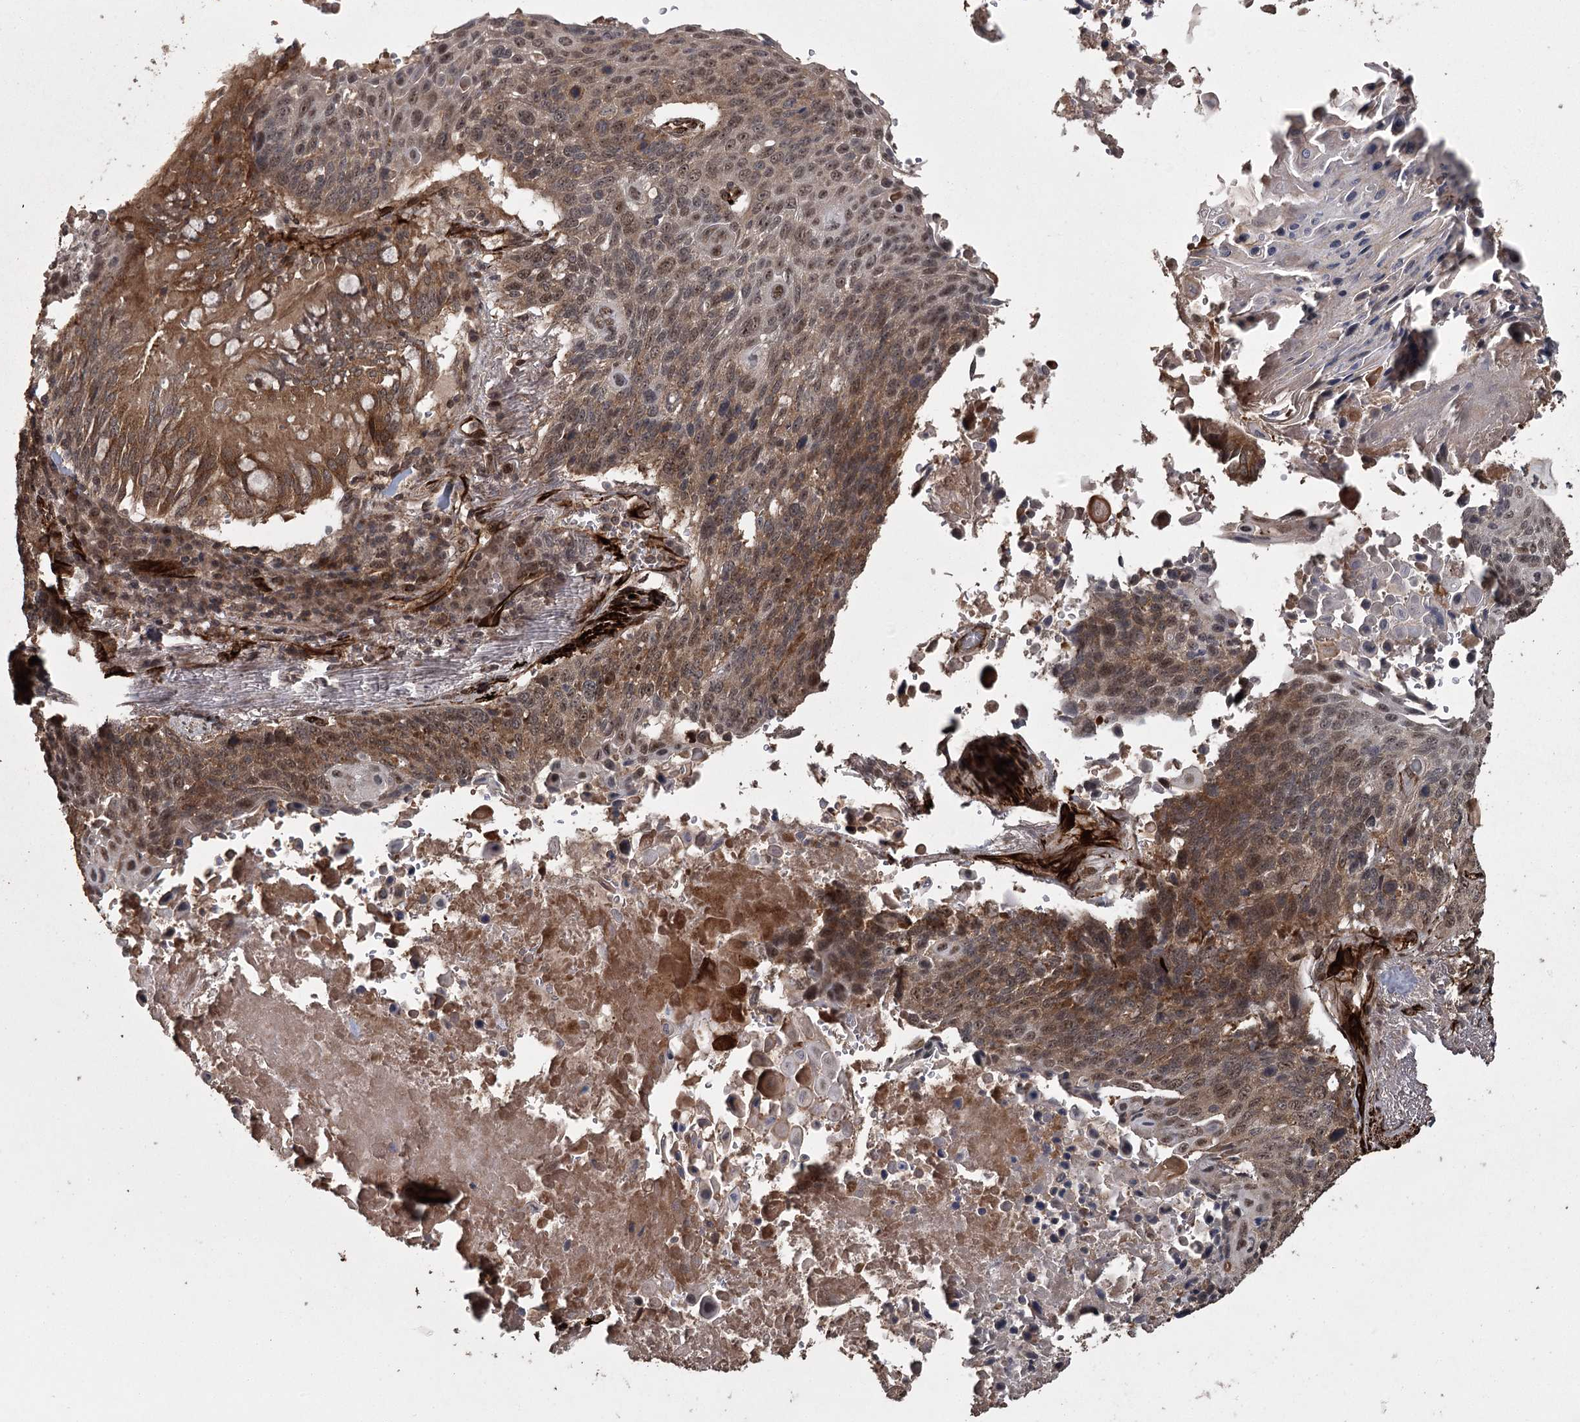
{"staining": {"intensity": "moderate", "quantity": ">75%", "location": "cytoplasmic/membranous,nuclear"}, "tissue": "lung cancer", "cell_type": "Tumor cells", "image_type": "cancer", "snomed": [{"axis": "morphology", "description": "Squamous cell carcinoma, NOS"}, {"axis": "topography", "description": "Lung"}], "caption": "Protein expression analysis of human lung cancer reveals moderate cytoplasmic/membranous and nuclear positivity in about >75% of tumor cells. (Stains: DAB in brown, nuclei in blue, Microscopy: brightfield microscopy at high magnification).", "gene": "RPAP3", "patient": {"sex": "male", "age": 66}}